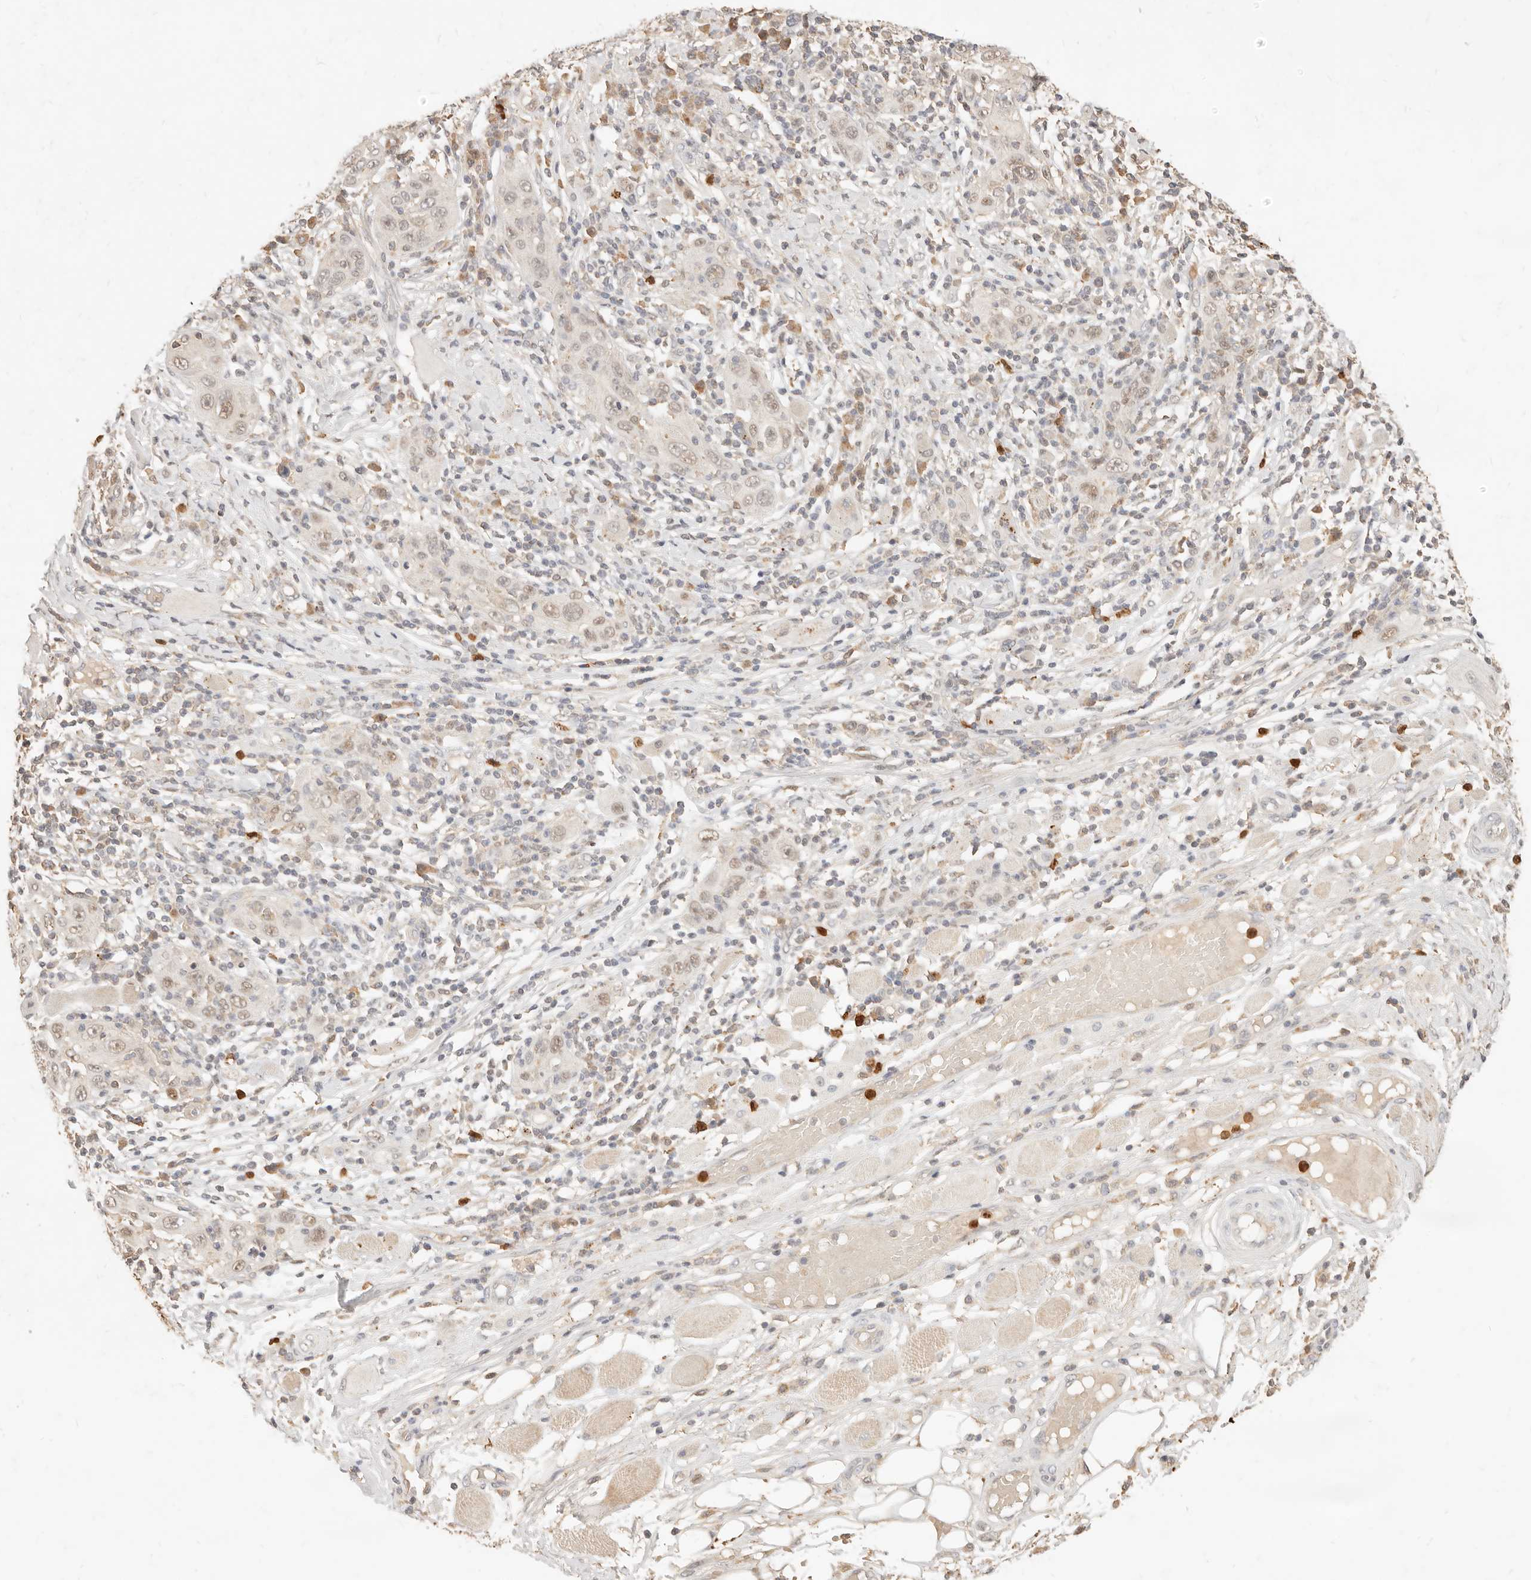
{"staining": {"intensity": "moderate", "quantity": "<25%", "location": "nuclear"}, "tissue": "skin cancer", "cell_type": "Tumor cells", "image_type": "cancer", "snomed": [{"axis": "morphology", "description": "Squamous cell carcinoma, NOS"}, {"axis": "topography", "description": "Skin"}], "caption": "Human squamous cell carcinoma (skin) stained with a protein marker demonstrates moderate staining in tumor cells.", "gene": "TMTC2", "patient": {"sex": "female", "age": 88}}